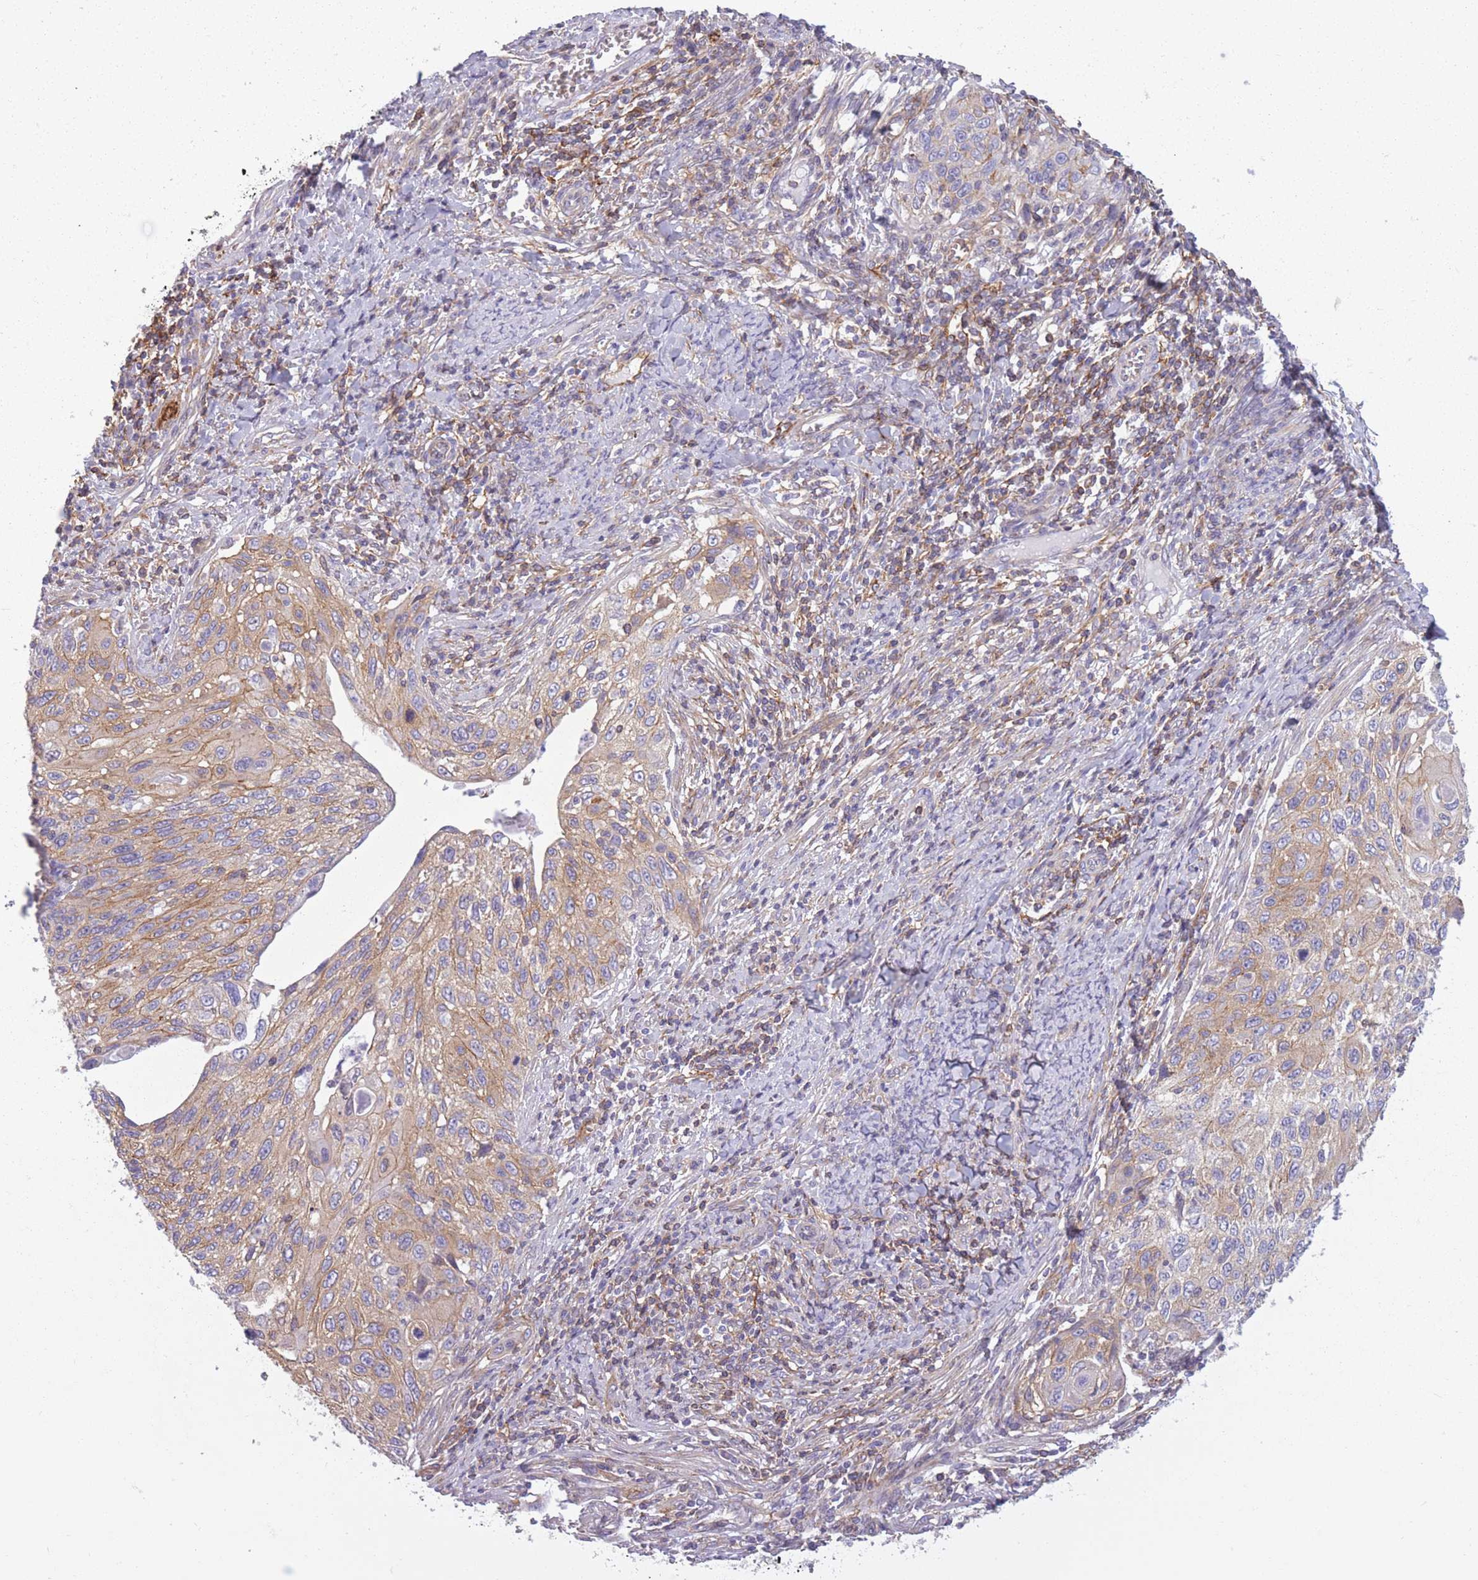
{"staining": {"intensity": "weak", "quantity": "25%-75%", "location": "cytoplasmic/membranous"}, "tissue": "cervical cancer", "cell_type": "Tumor cells", "image_type": "cancer", "snomed": [{"axis": "morphology", "description": "Squamous cell carcinoma, NOS"}, {"axis": "topography", "description": "Cervix"}], "caption": "Cervical cancer tissue exhibits weak cytoplasmic/membranous positivity in approximately 25%-75% of tumor cells, visualized by immunohistochemistry. (Stains: DAB in brown, nuclei in blue, Microscopy: brightfield microscopy at high magnification).", "gene": "ADD1", "patient": {"sex": "female", "age": 70}}